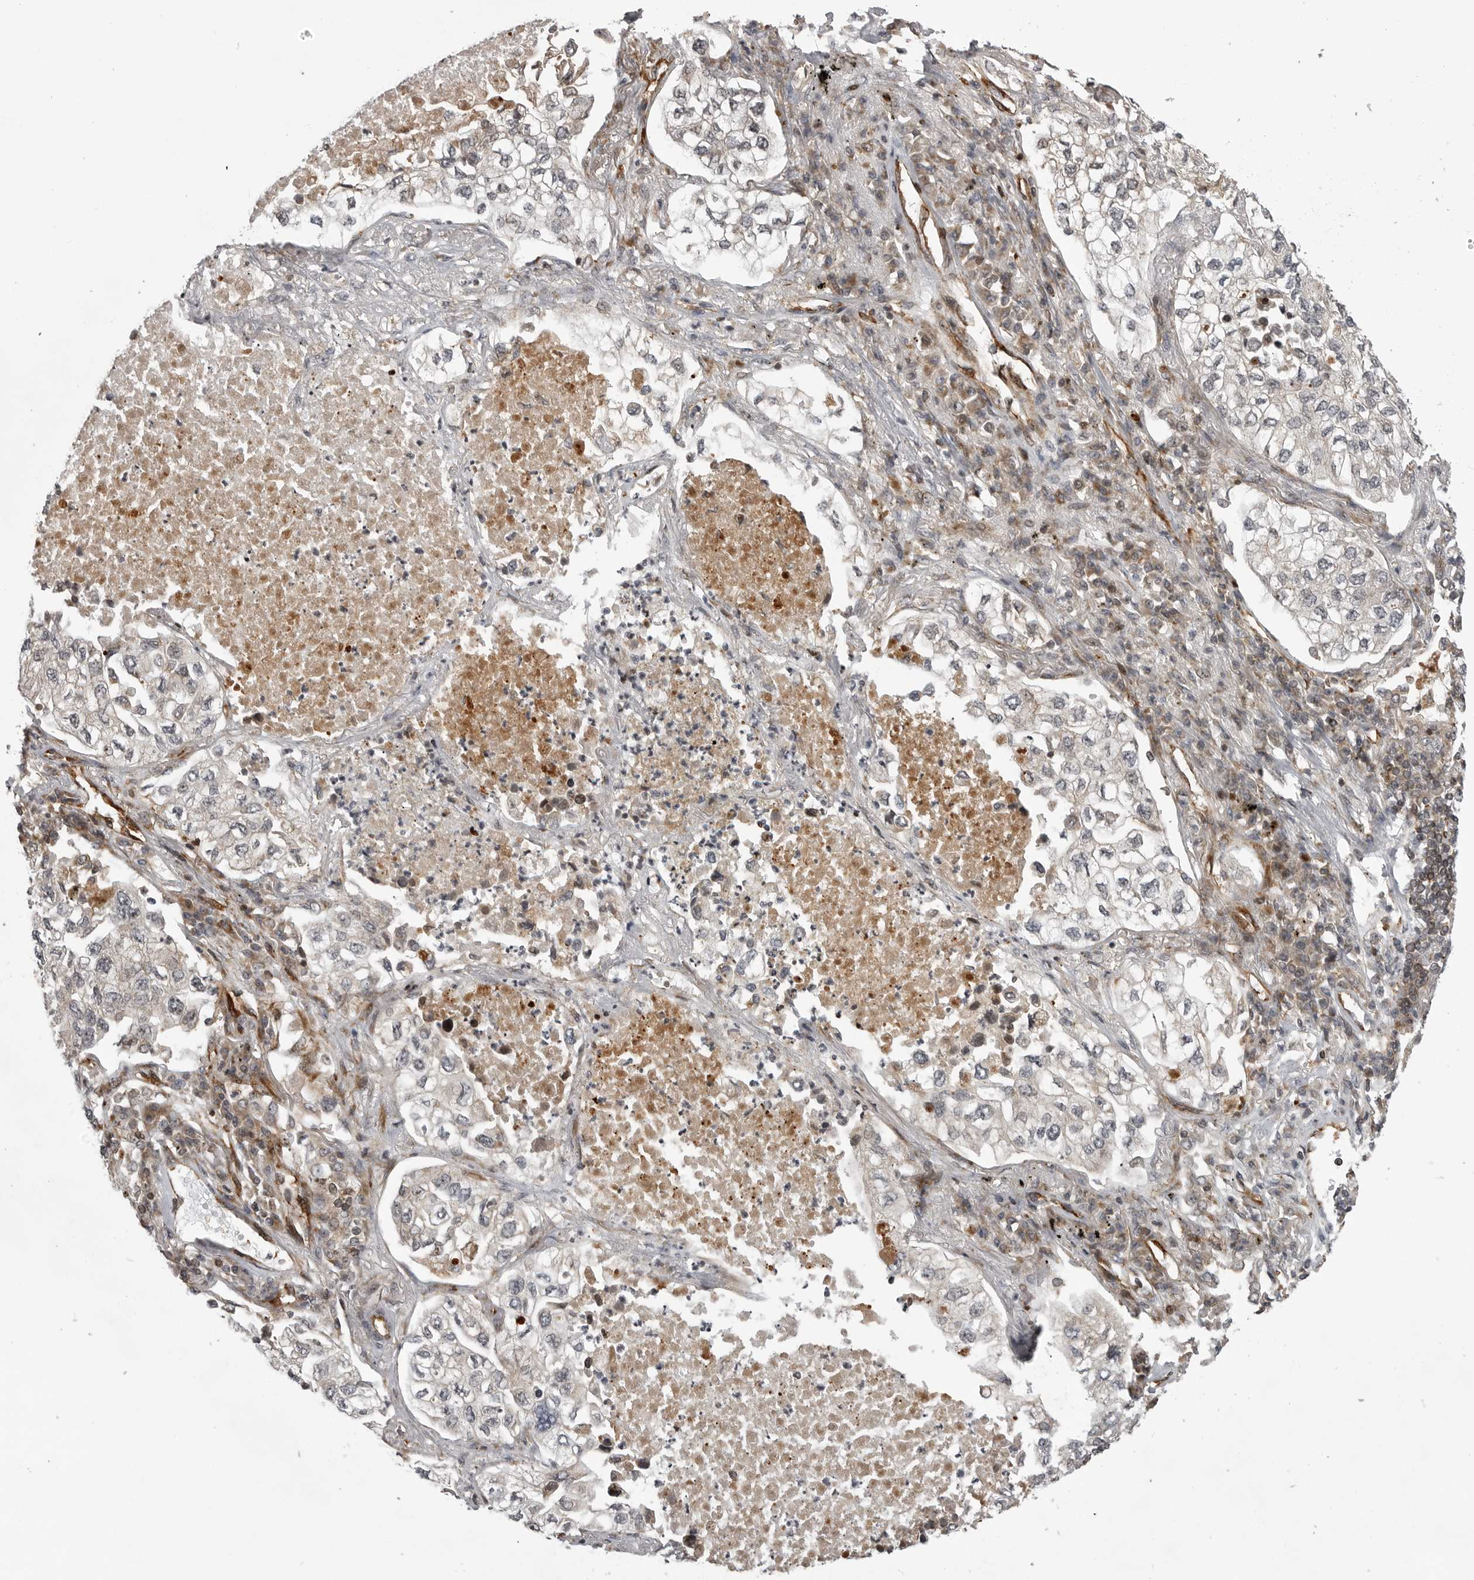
{"staining": {"intensity": "negative", "quantity": "none", "location": "none"}, "tissue": "lung cancer", "cell_type": "Tumor cells", "image_type": "cancer", "snomed": [{"axis": "morphology", "description": "Adenocarcinoma, NOS"}, {"axis": "topography", "description": "Lung"}], "caption": "Lung adenocarcinoma stained for a protein using immunohistochemistry (IHC) displays no expression tumor cells.", "gene": "ABL1", "patient": {"sex": "male", "age": 63}}